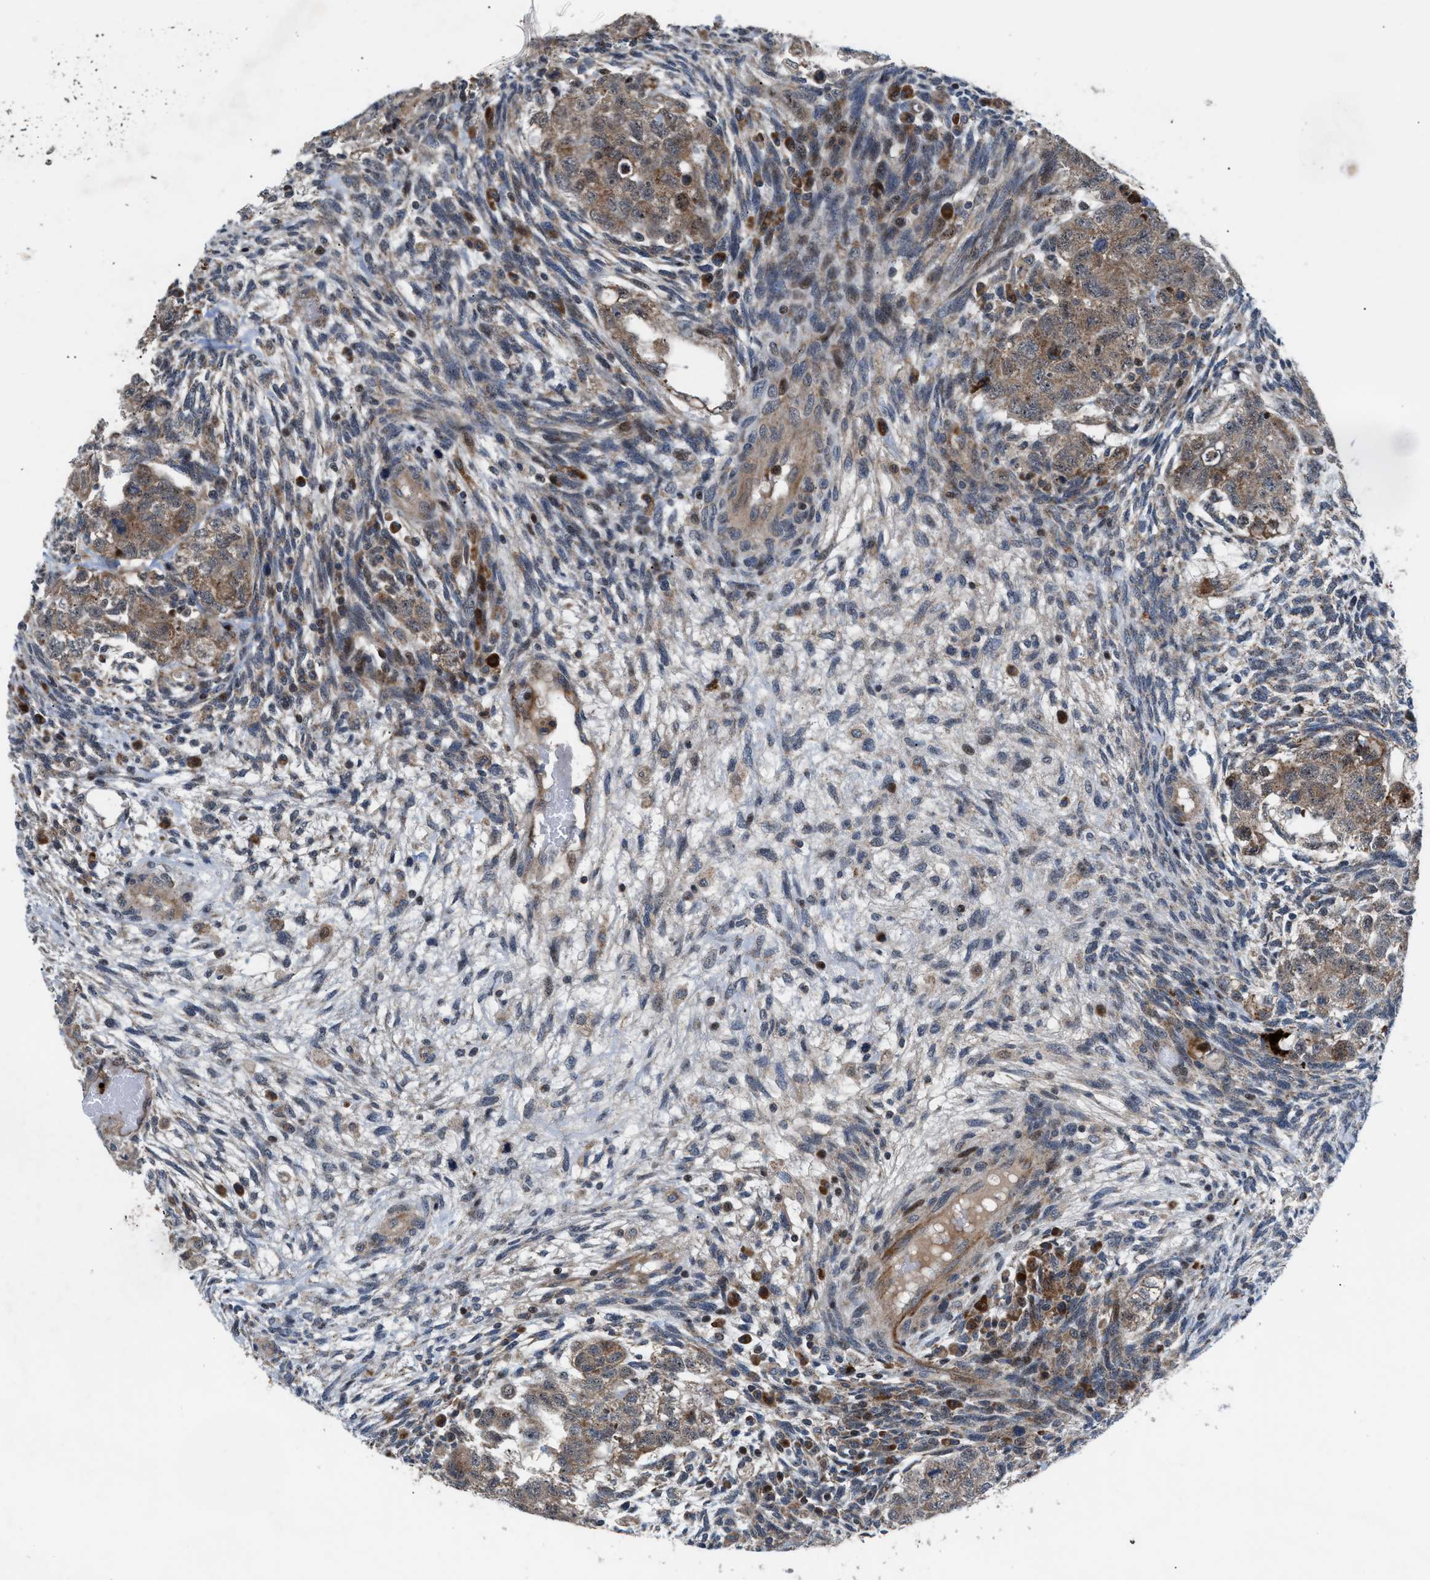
{"staining": {"intensity": "moderate", "quantity": ">75%", "location": "cytoplasmic/membranous"}, "tissue": "testis cancer", "cell_type": "Tumor cells", "image_type": "cancer", "snomed": [{"axis": "morphology", "description": "Normal tissue, NOS"}, {"axis": "morphology", "description": "Carcinoma, Embryonal, NOS"}, {"axis": "topography", "description": "Testis"}], "caption": "Immunohistochemistry image of testis embryonal carcinoma stained for a protein (brown), which demonstrates medium levels of moderate cytoplasmic/membranous expression in about >75% of tumor cells.", "gene": "AP3M2", "patient": {"sex": "male", "age": 36}}